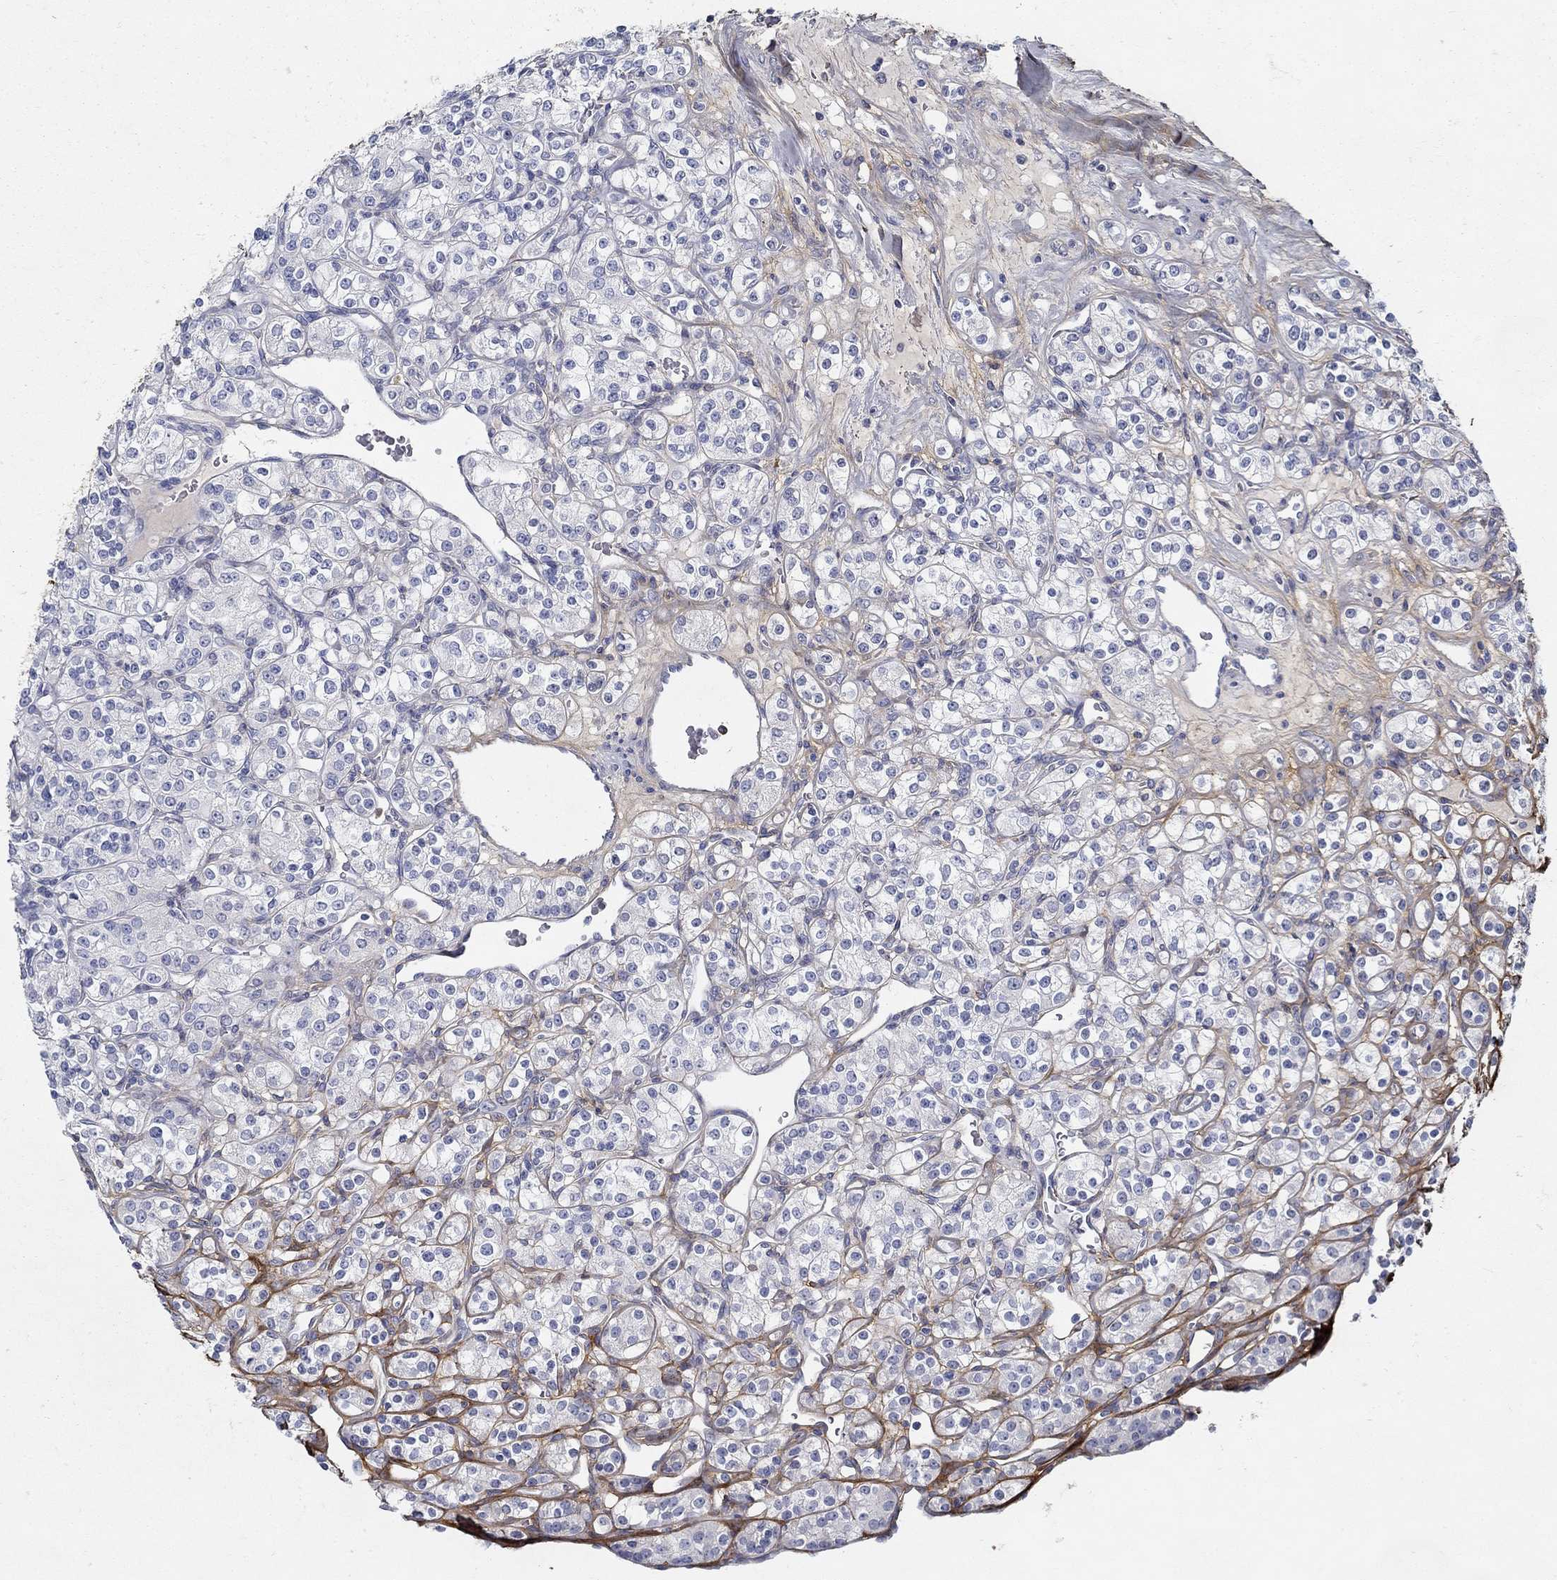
{"staining": {"intensity": "negative", "quantity": "none", "location": "none"}, "tissue": "renal cancer", "cell_type": "Tumor cells", "image_type": "cancer", "snomed": [{"axis": "morphology", "description": "Adenocarcinoma, NOS"}, {"axis": "topography", "description": "Kidney"}], "caption": "A micrograph of adenocarcinoma (renal) stained for a protein demonstrates no brown staining in tumor cells. (DAB (3,3'-diaminobenzidine) IHC with hematoxylin counter stain).", "gene": "TGFBI", "patient": {"sex": "male", "age": 77}}